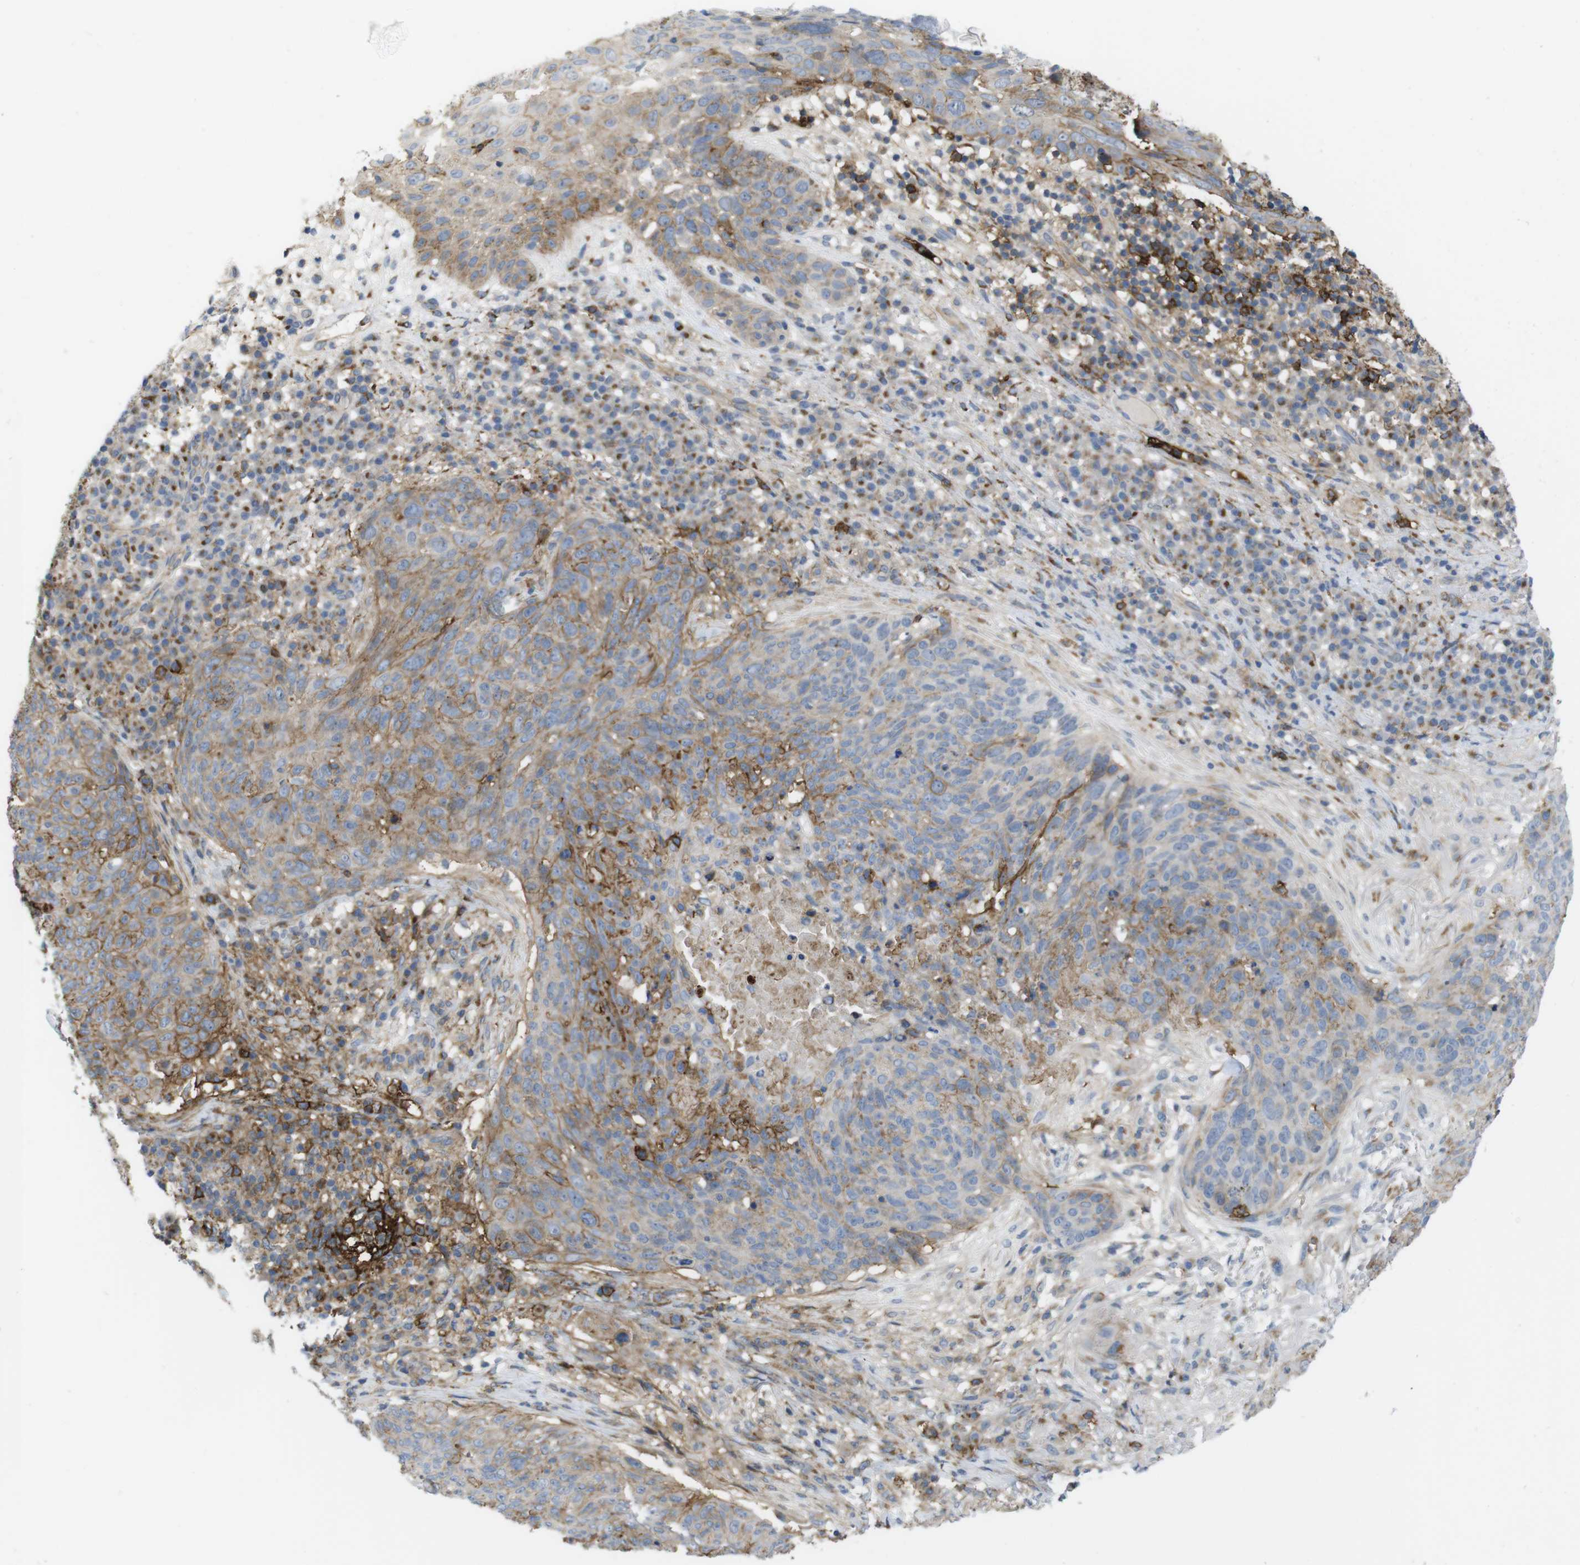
{"staining": {"intensity": "moderate", "quantity": "<25%", "location": "cytoplasmic/membranous"}, "tissue": "skin cancer", "cell_type": "Tumor cells", "image_type": "cancer", "snomed": [{"axis": "morphology", "description": "Squamous cell carcinoma in situ, NOS"}, {"axis": "morphology", "description": "Squamous cell carcinoma, NOS"}, {"axis": "topography", "description": "Skin"}], "caption": "A brown stain labels moderate cytoplasmic/membranous staining of a protein in human squamous cell carcinoma in situ (skin) tumor cells.", "gene": "CCR6", "patient": {"sex": "male", "age": 93}}